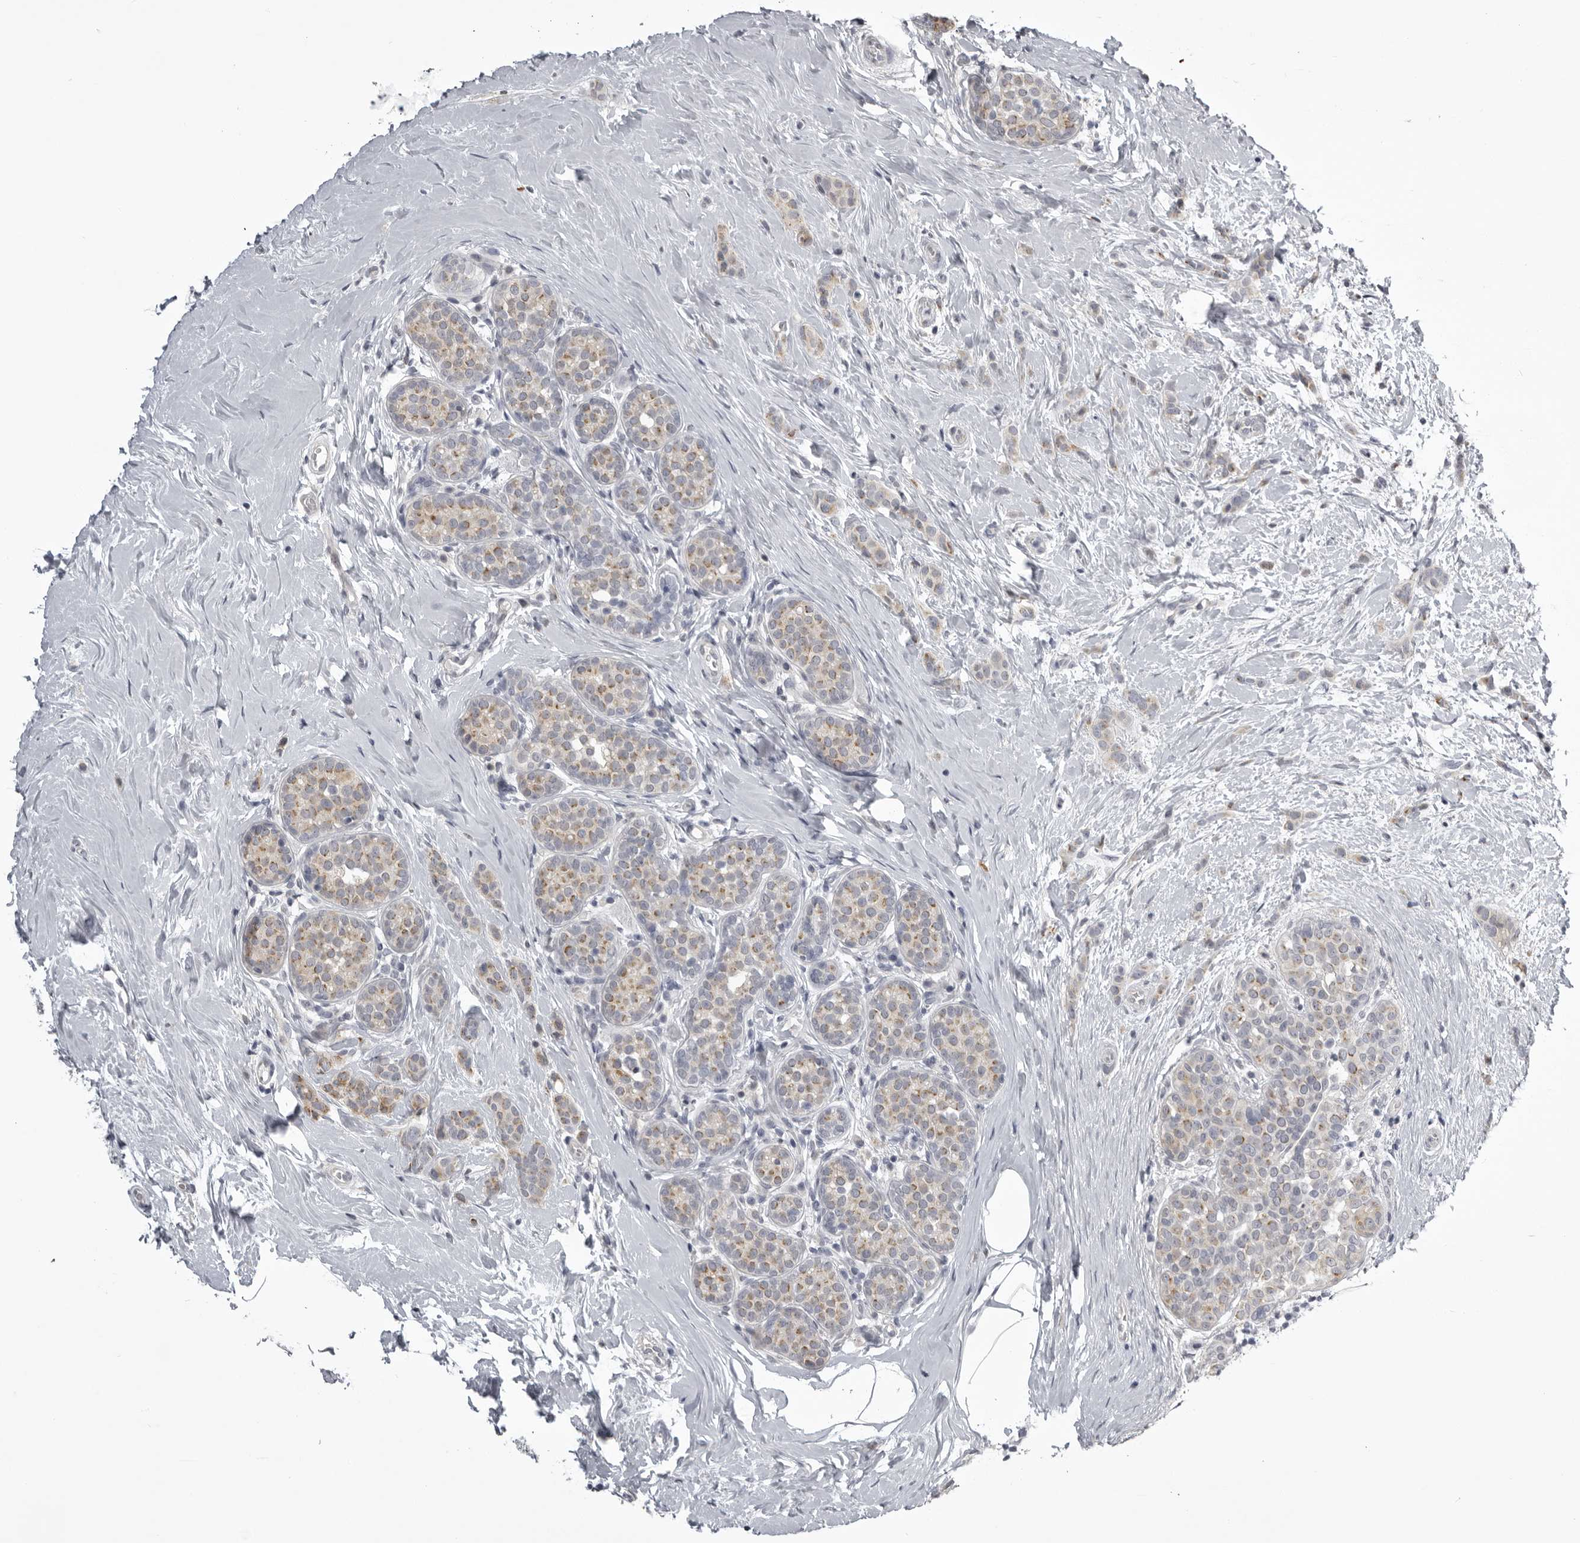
{"staining": {"intensity": "weak", "quantity": ">75%", "location": "cytoplasmic/membranous"}, "tissue": "breast cancer", "cell_type": "Tumor cells", "image_type": "cancer", "snomed": [{"axis": "morphology", "description": "Lobular carcinoma, in situ"}, {"axis": "morphology", "description": "Lobular carcinoma"}, {"axis": "topography", "description": "Breast"}], "caption": "DAB (3,3'-diaminobenzidine) immunohistochemical staining of human lobular carcinoma in situ (breast) reveals weak cytoplasmic/membranous protein expression in approximately >75% of tumor cells. (Stains: DAB (3,3'-diaminobenzidine) in brown, nuclei in blue, Microscopy: brightfield microscopy at high magnification).", "gene": "NCEH1", "patient": {"sex": "female", "age": 41}}